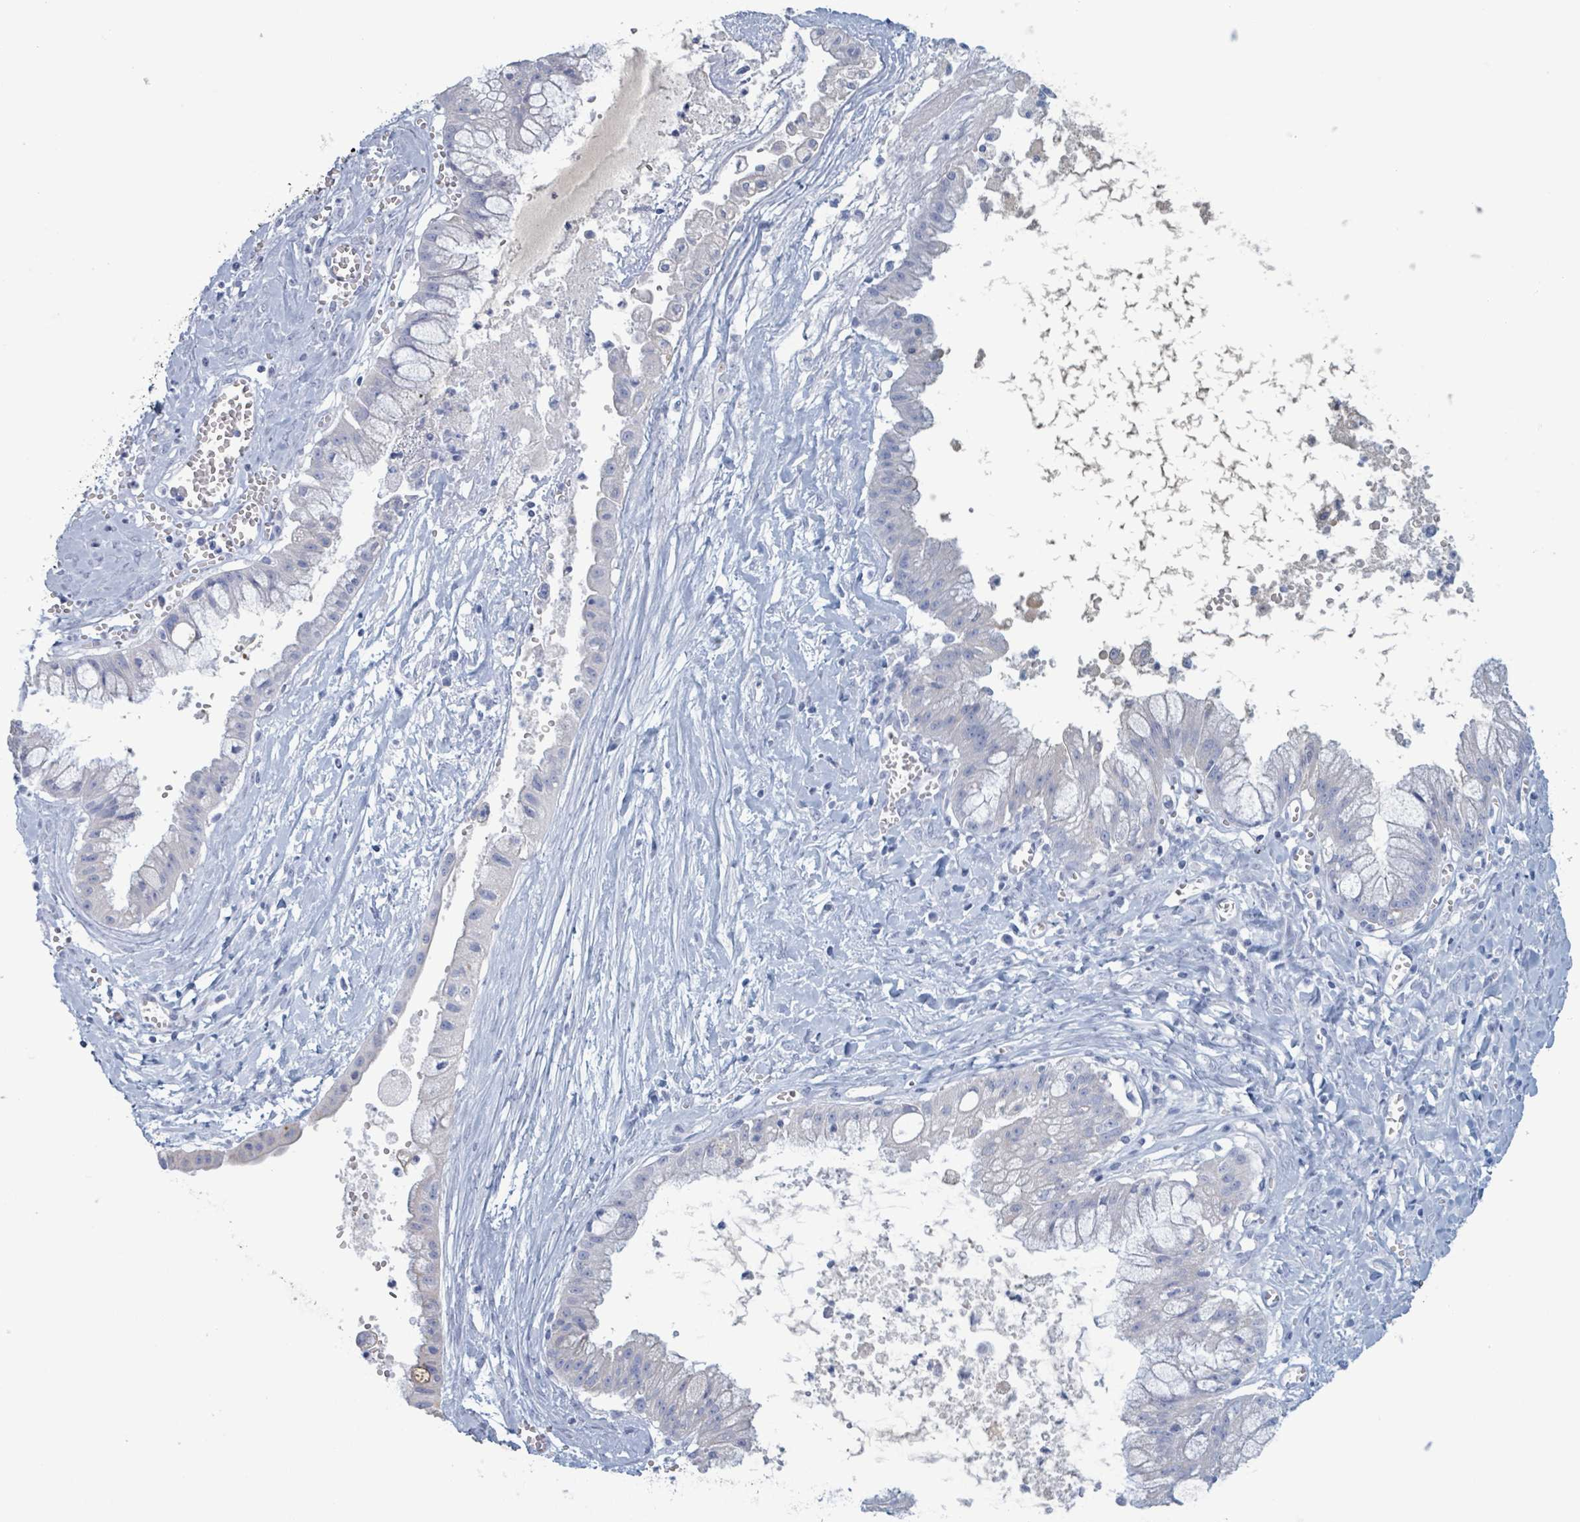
{"staining": {"intensity": "negative", "quantity": "none", "location": "none"}, "tissue": "ovarian cancer", "cell_type": "Tumor cells", "image_type": "cancer", "snomed": [{"axis": "morphology", "description": "Cystadenocarcinoma, mucinous, NOS"}, {"axis": "topography", "description": "Ovary"}], "caption": "Tumor cells are negative for protein expression in human ovarian cancer (mucinous cystadenocarcinoma). (DAB immunohistochemistry (IHC) visualized using brightfield microscopy, high magnification).", "gene": "KLK4", "patient": {"sex": "female", "age": 70}}